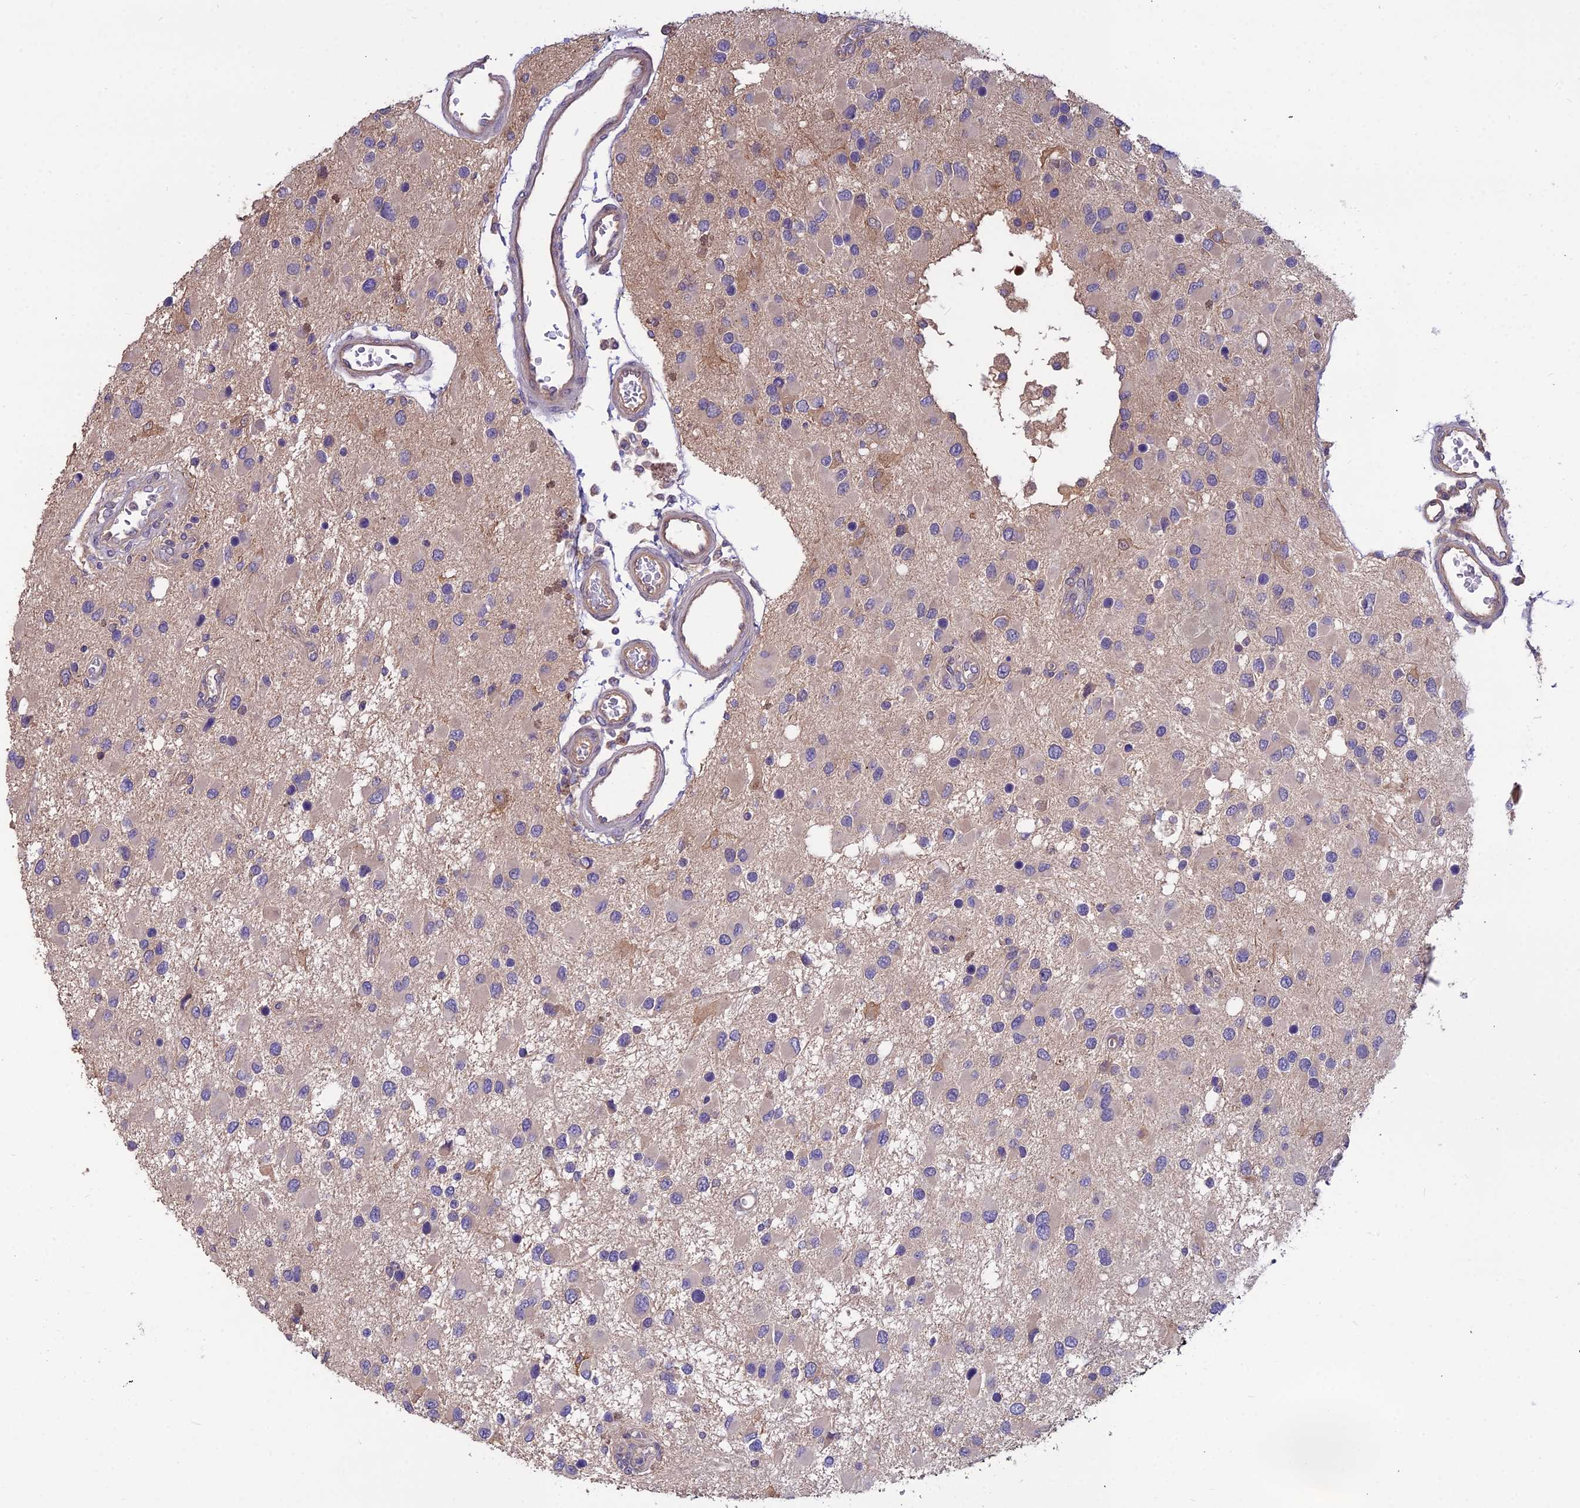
{"staining": {"intensity": "negative", "quantity": "none", "location": "none"}, "tissue": "glioma", "cell_type": "Tumor cells", "image_type": "cancer", "snomed": [{"axis": "morphology", "description": "Glioma, malignant, High grade"}, {"axis": "topography", "description": "Brain"}], "caption": "The image reveals no significant expression in tumor cells of glioma.", "gene": "MVD", "patient": {"sex": "male", "age": 53}}